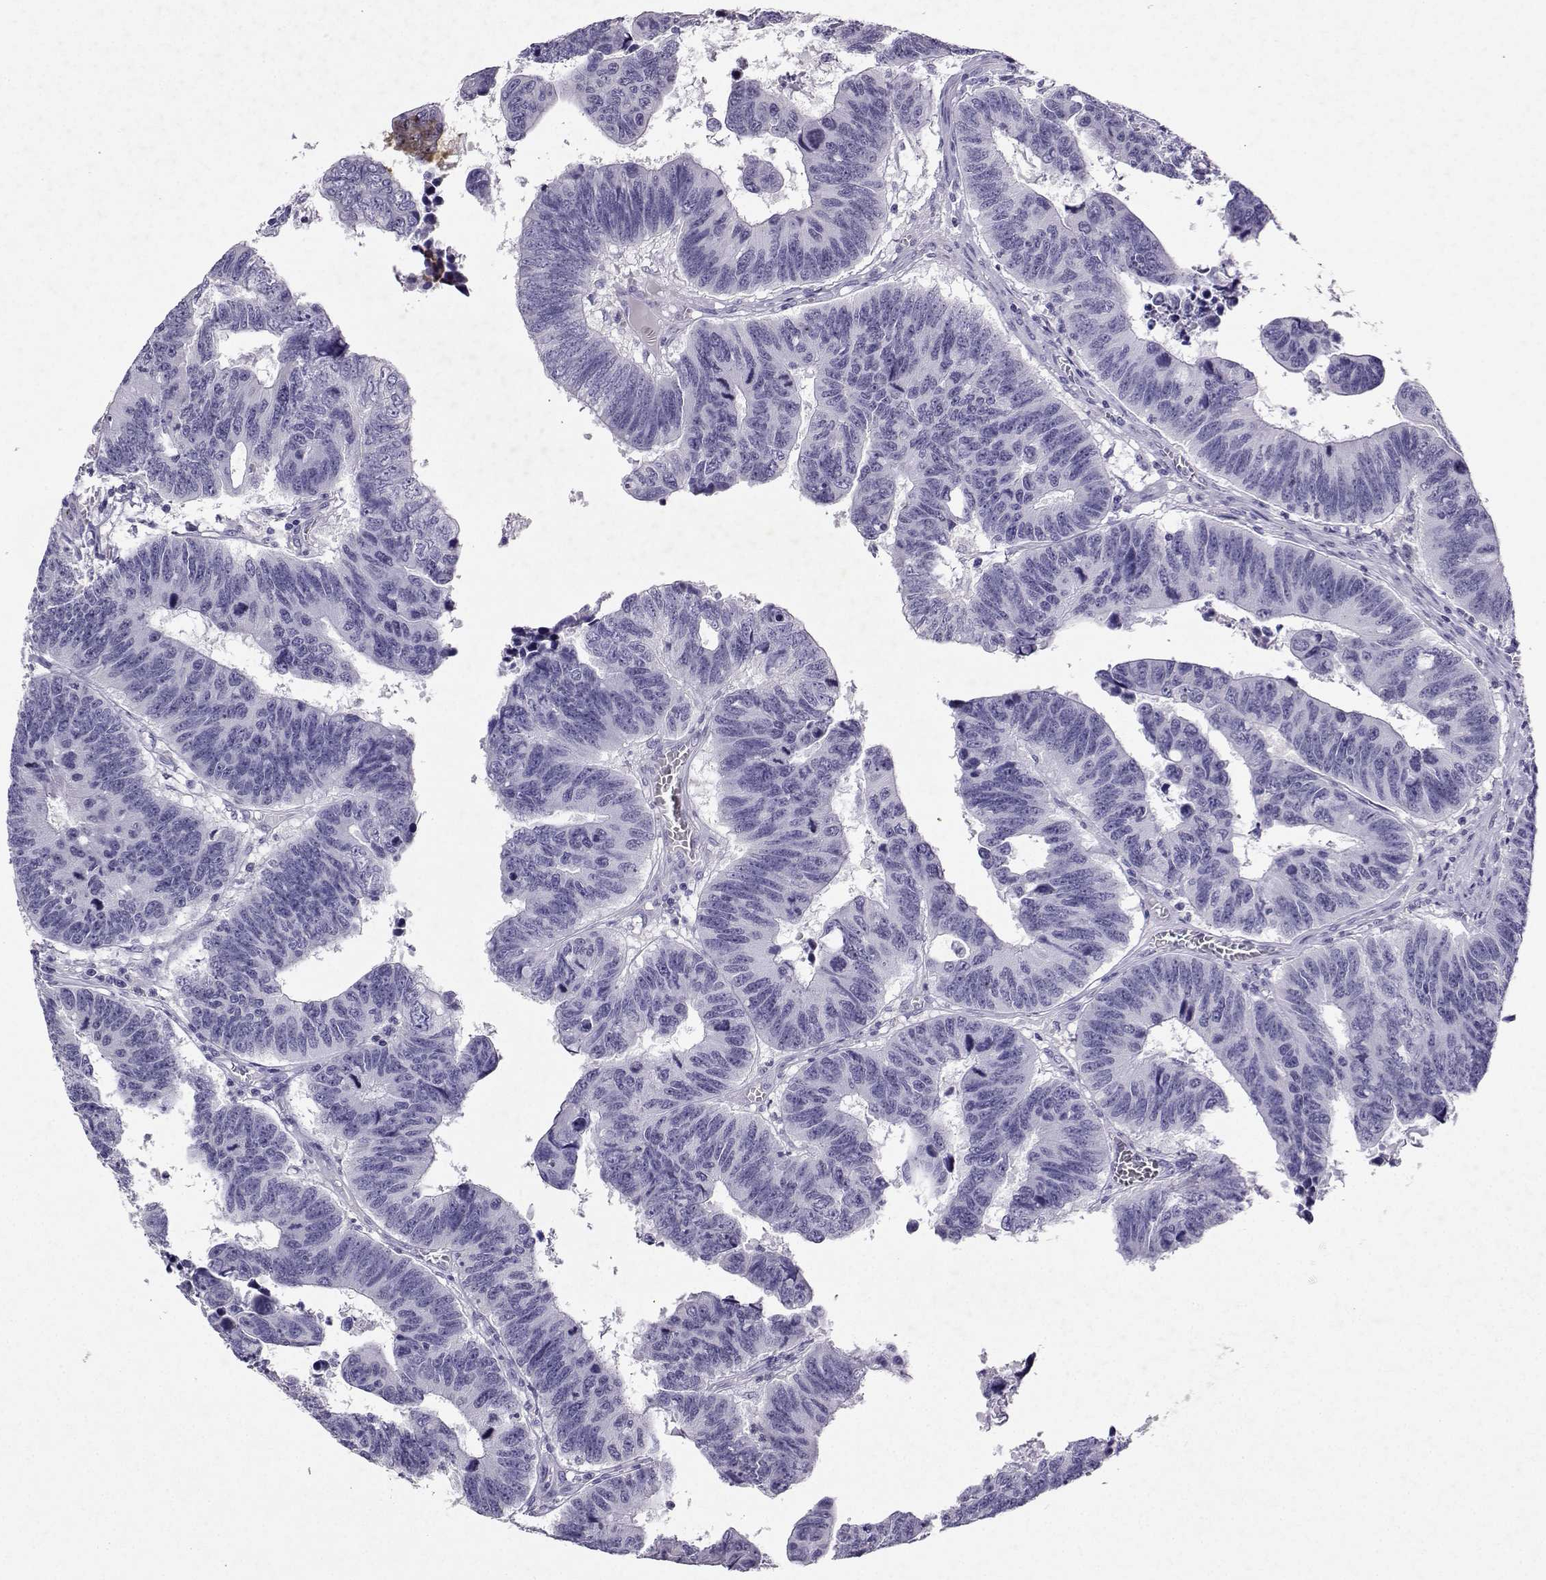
{"staining": {"intensity": "negative", "quantity": "none", "location": "none"}, "tissue": "colorectal cancer", "cell_type": "Tumor cells", "image_type": "cancer", "snomed": [{"axis": "morphology", "description": "Adenocarcinoma, NOS"}, {"axis": "topography", "description": "Appendix"}, {"axis": "topography", "description": "Colon"}, {"axis": "topography", "description": "Cecum"}, {"axis": "topography", "description": "Colon asc"}], "caption": "IHC of human colorectal cancer (adenocarcinoma) demonstrates no positivity in tumor cells.", "gene": "GRIK4", "patient": {"sex": "female", "age": 85}}